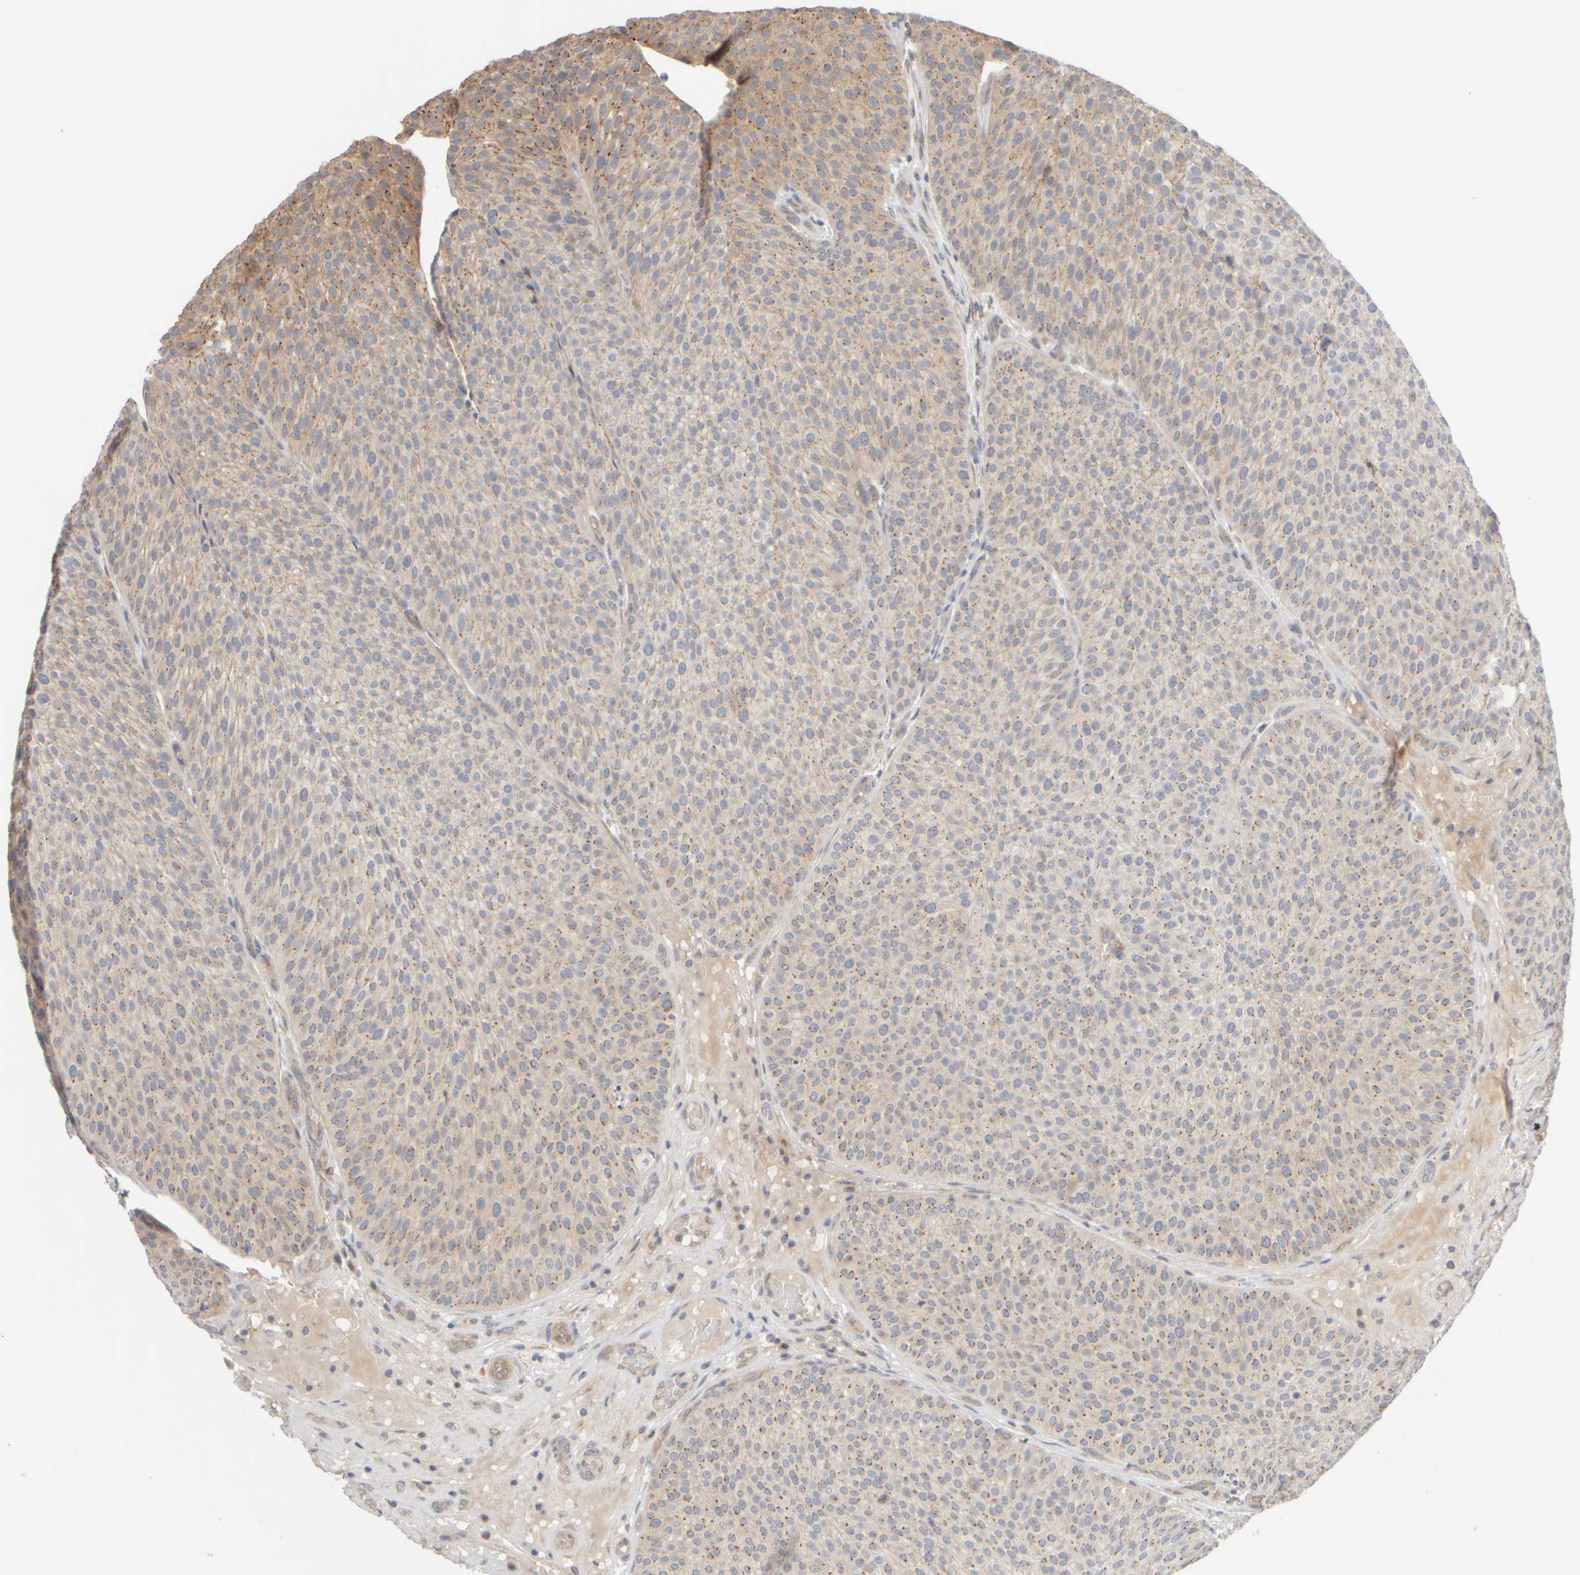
{"staining": {"intensity": "moderate", "quantity": "<25%", "location": "cytoplasmic/membranous"}, "tissue": "urothelial cancer", "cell_type": "Tumor cells", "image_type": "cancer", "snomed": [{"axis": "morphology", "description": "Normal tissue, NOS"}, {"axis": "morphology", "description": "Urothelial carcinoma, Low grade"}, {"axis": "topography", "description": "Smooth muscle"}, {"axis": "topography", "description": "Urinary bladder"}], "caption": "Immunohistochemistry of urothelial cancer exhibits low levels of moderate cytoplasmic/membranous expression in about <25% of tumor cells.", "gene": "GOPC", "patient": {"sex": "male", "age": 60}}